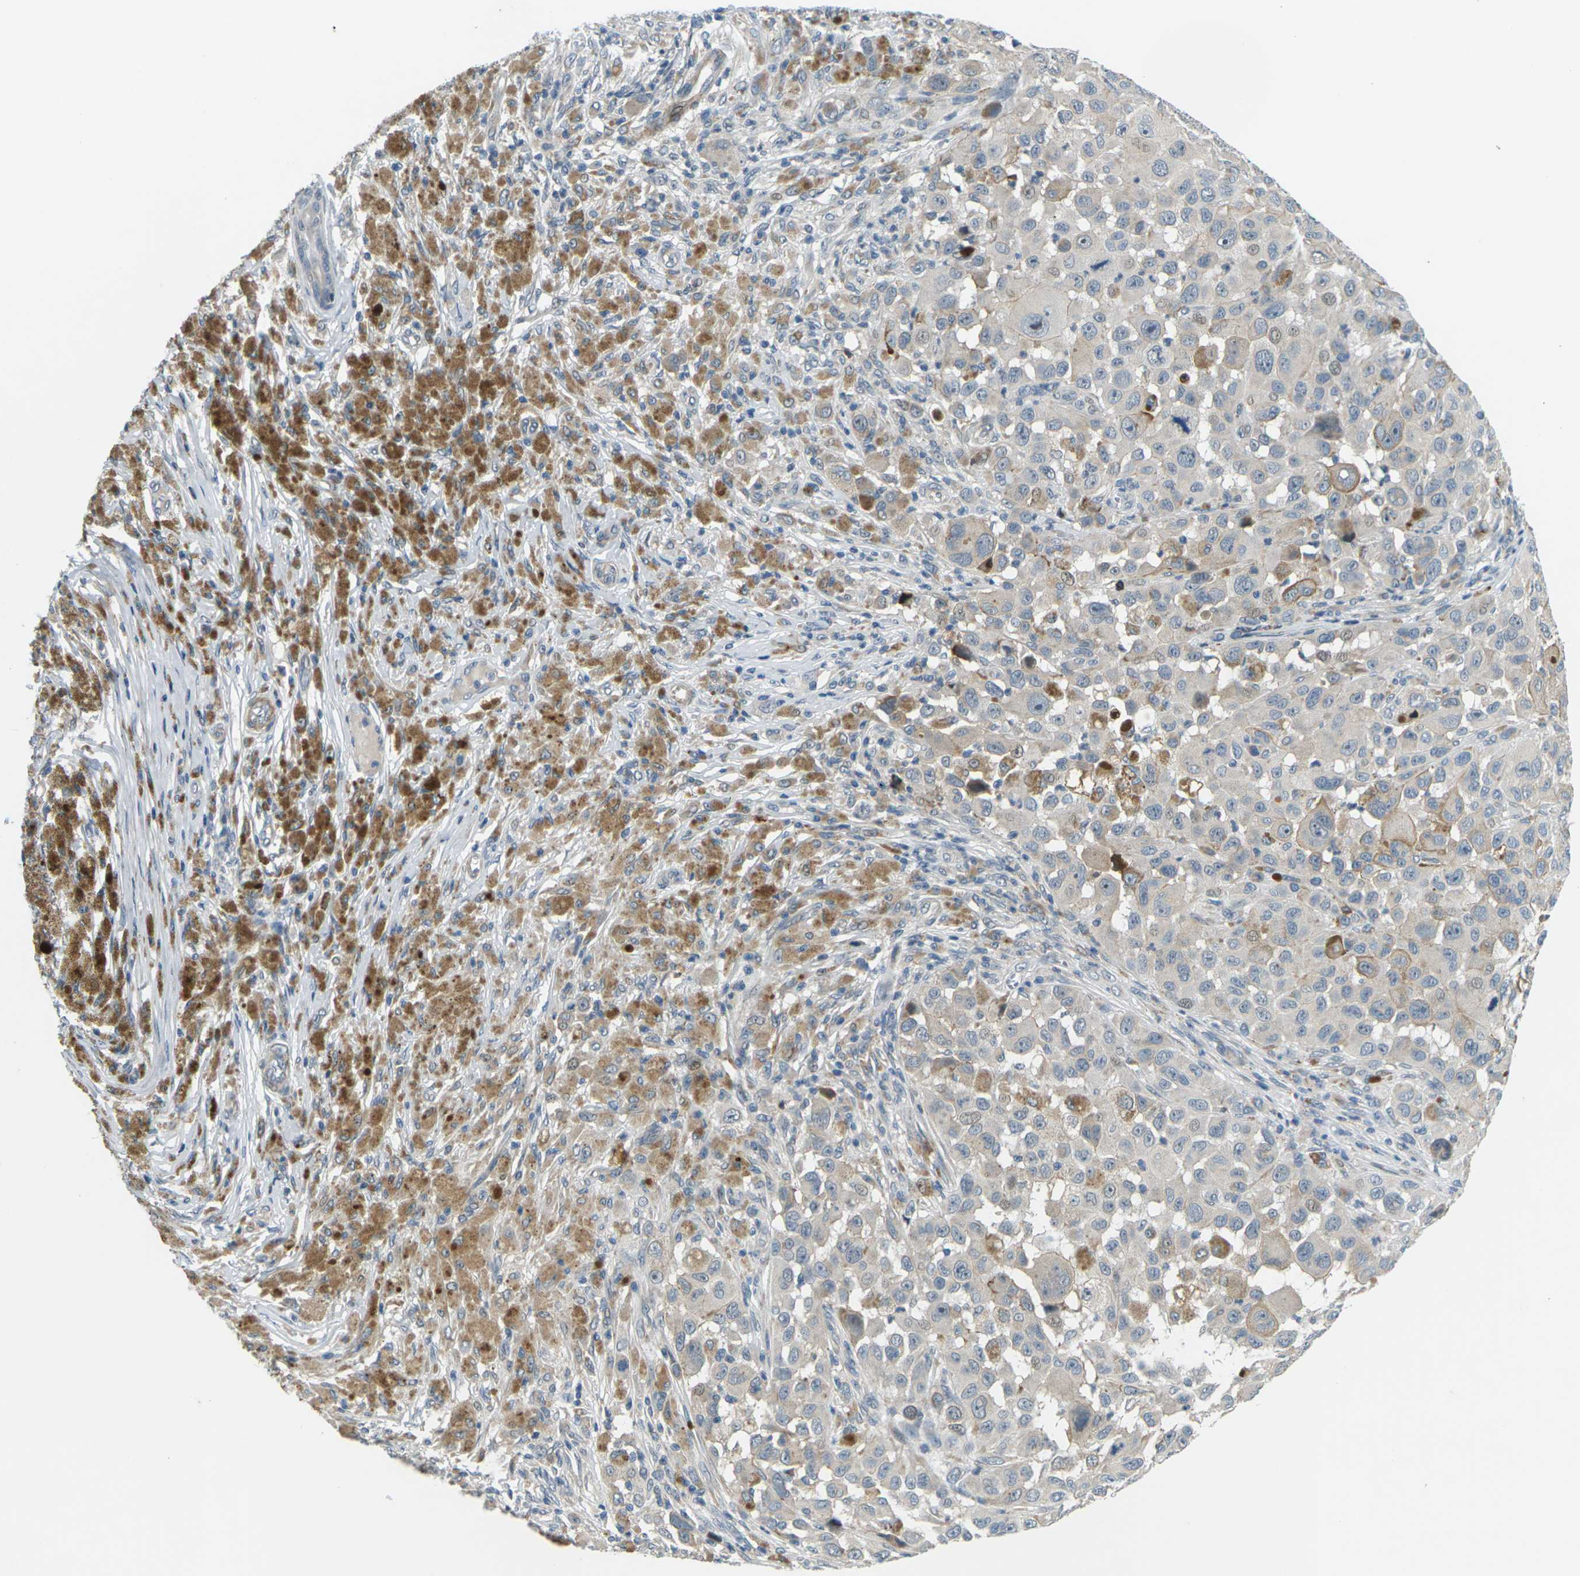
{"staining": {"intensity": "weak", "quantity": "25%-75%", "location": "cytoplasmic/membranous"}, "tissue": "melanoma", "cell_type": "Tumor cells", "image_type": "cancer", "snomed": [{"axis": "morphology", "description": "Malignant melanoma, NOS"}, {"axis": "topography", "description": "Skin"}], "caption": "The image displays immunohistochemical staining of malignant melanoma. There is weak cytoplasmic/membranous positivity is seen in approximately 25%-75% of tumor cells.", "gene": "SLC13A3", "patient": {"sex": "male", "age": 96}}